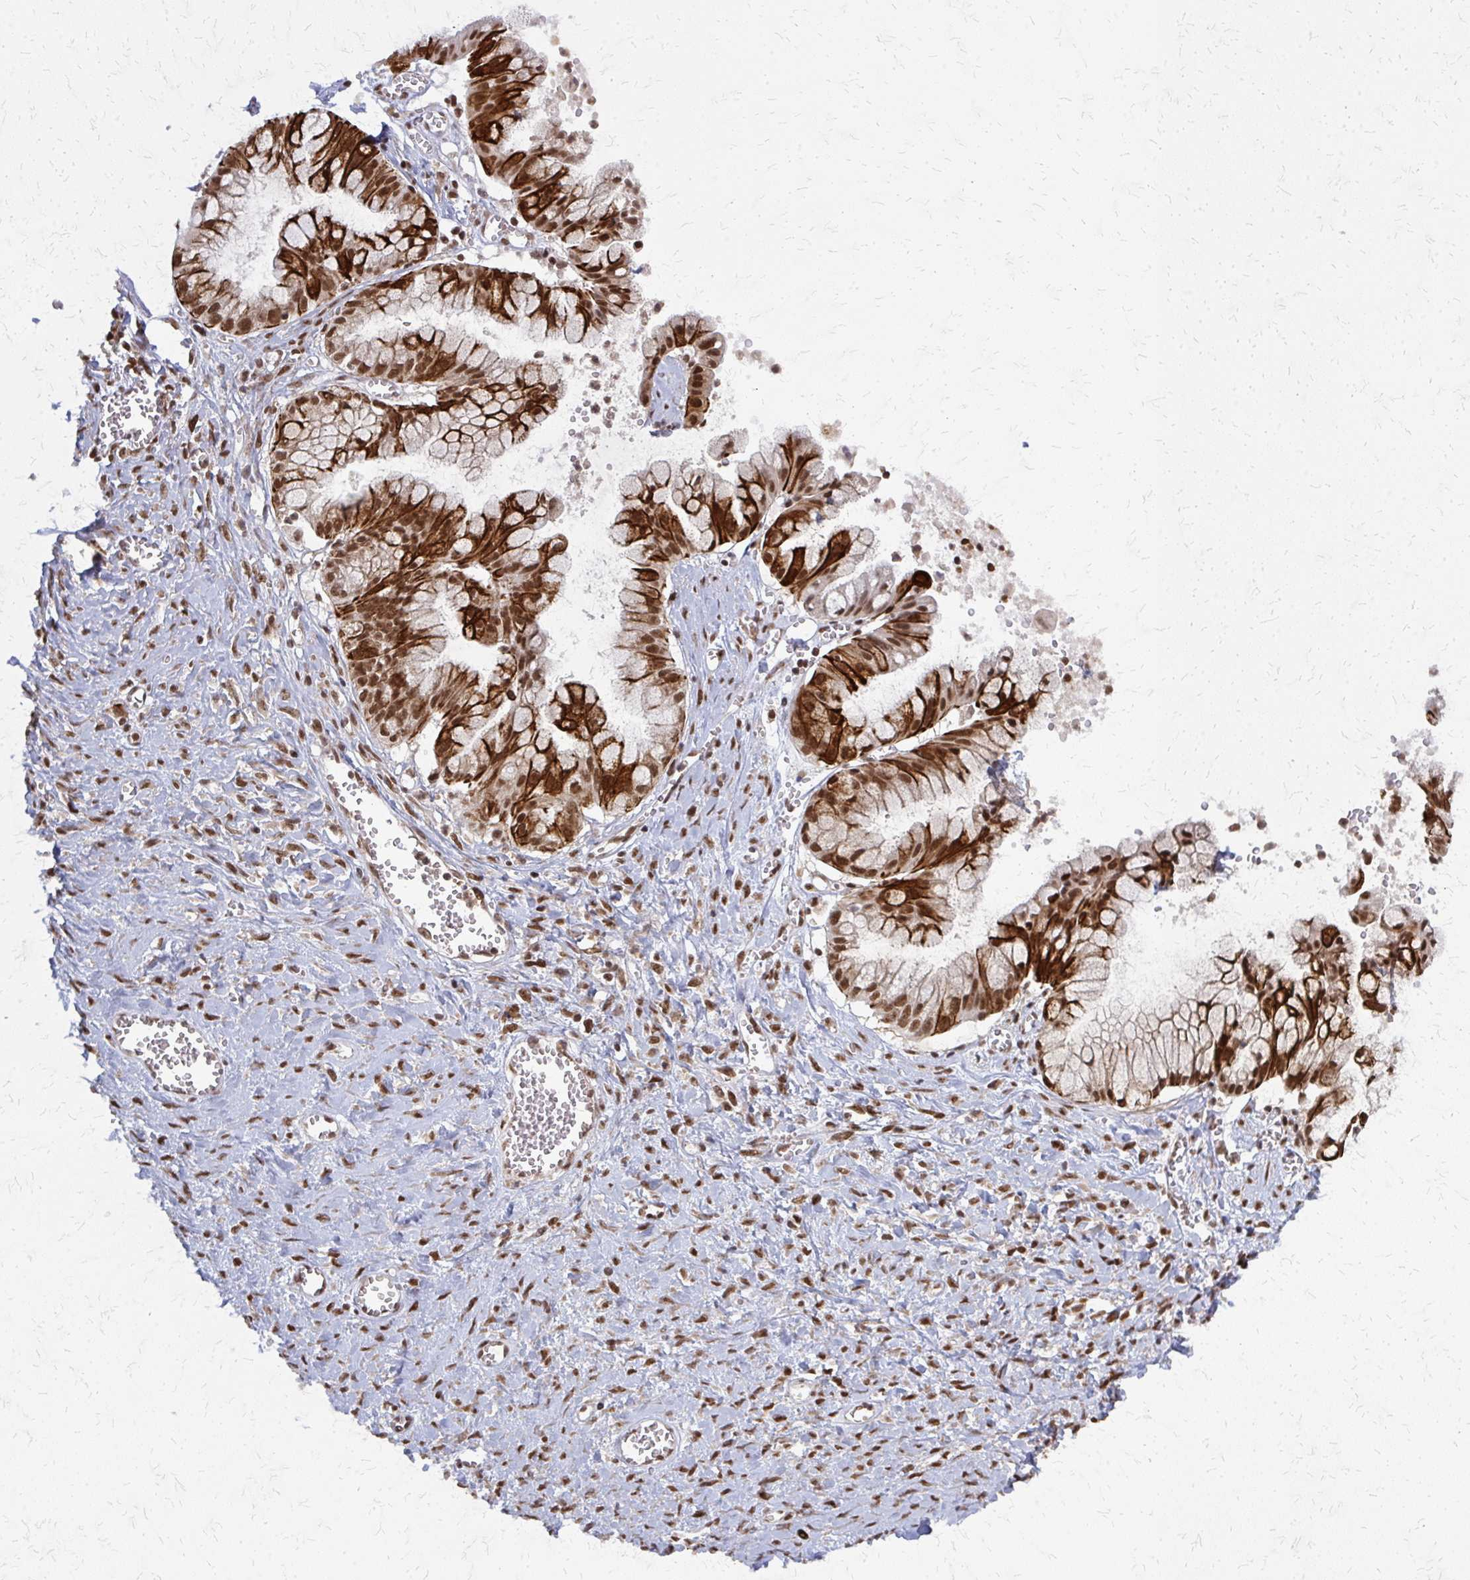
{"staining": {"intensity": "strong", "quantity": ">75%", "location": "cytoplasmic/membranous,nuclear"}, "tissue": "ovarian cancer", "cell_type": "Tumor cells", "image_type": "cancer", "snomed": [{"axis": "morphology", "description": "Cystadenocarcinoma, mucinous, NOS"}, {"axis": "topography", "description": "Ovary"}], "caption": "IHC staining of mucinous cystadenocarcinoma (ovarian), which displays high levels of strong cytoplasmic/membranous and nuclear expression in about >75% of tumor cells indicating strong cytoplasmic/membranous and nuclear protein positivity. The staining was performed using DAB (brown) for protein detection and nuclei were counterstained in hematoxylin (blue).", "gene": "HDAC3", "patient": {"sex": "female", "age": 70}}